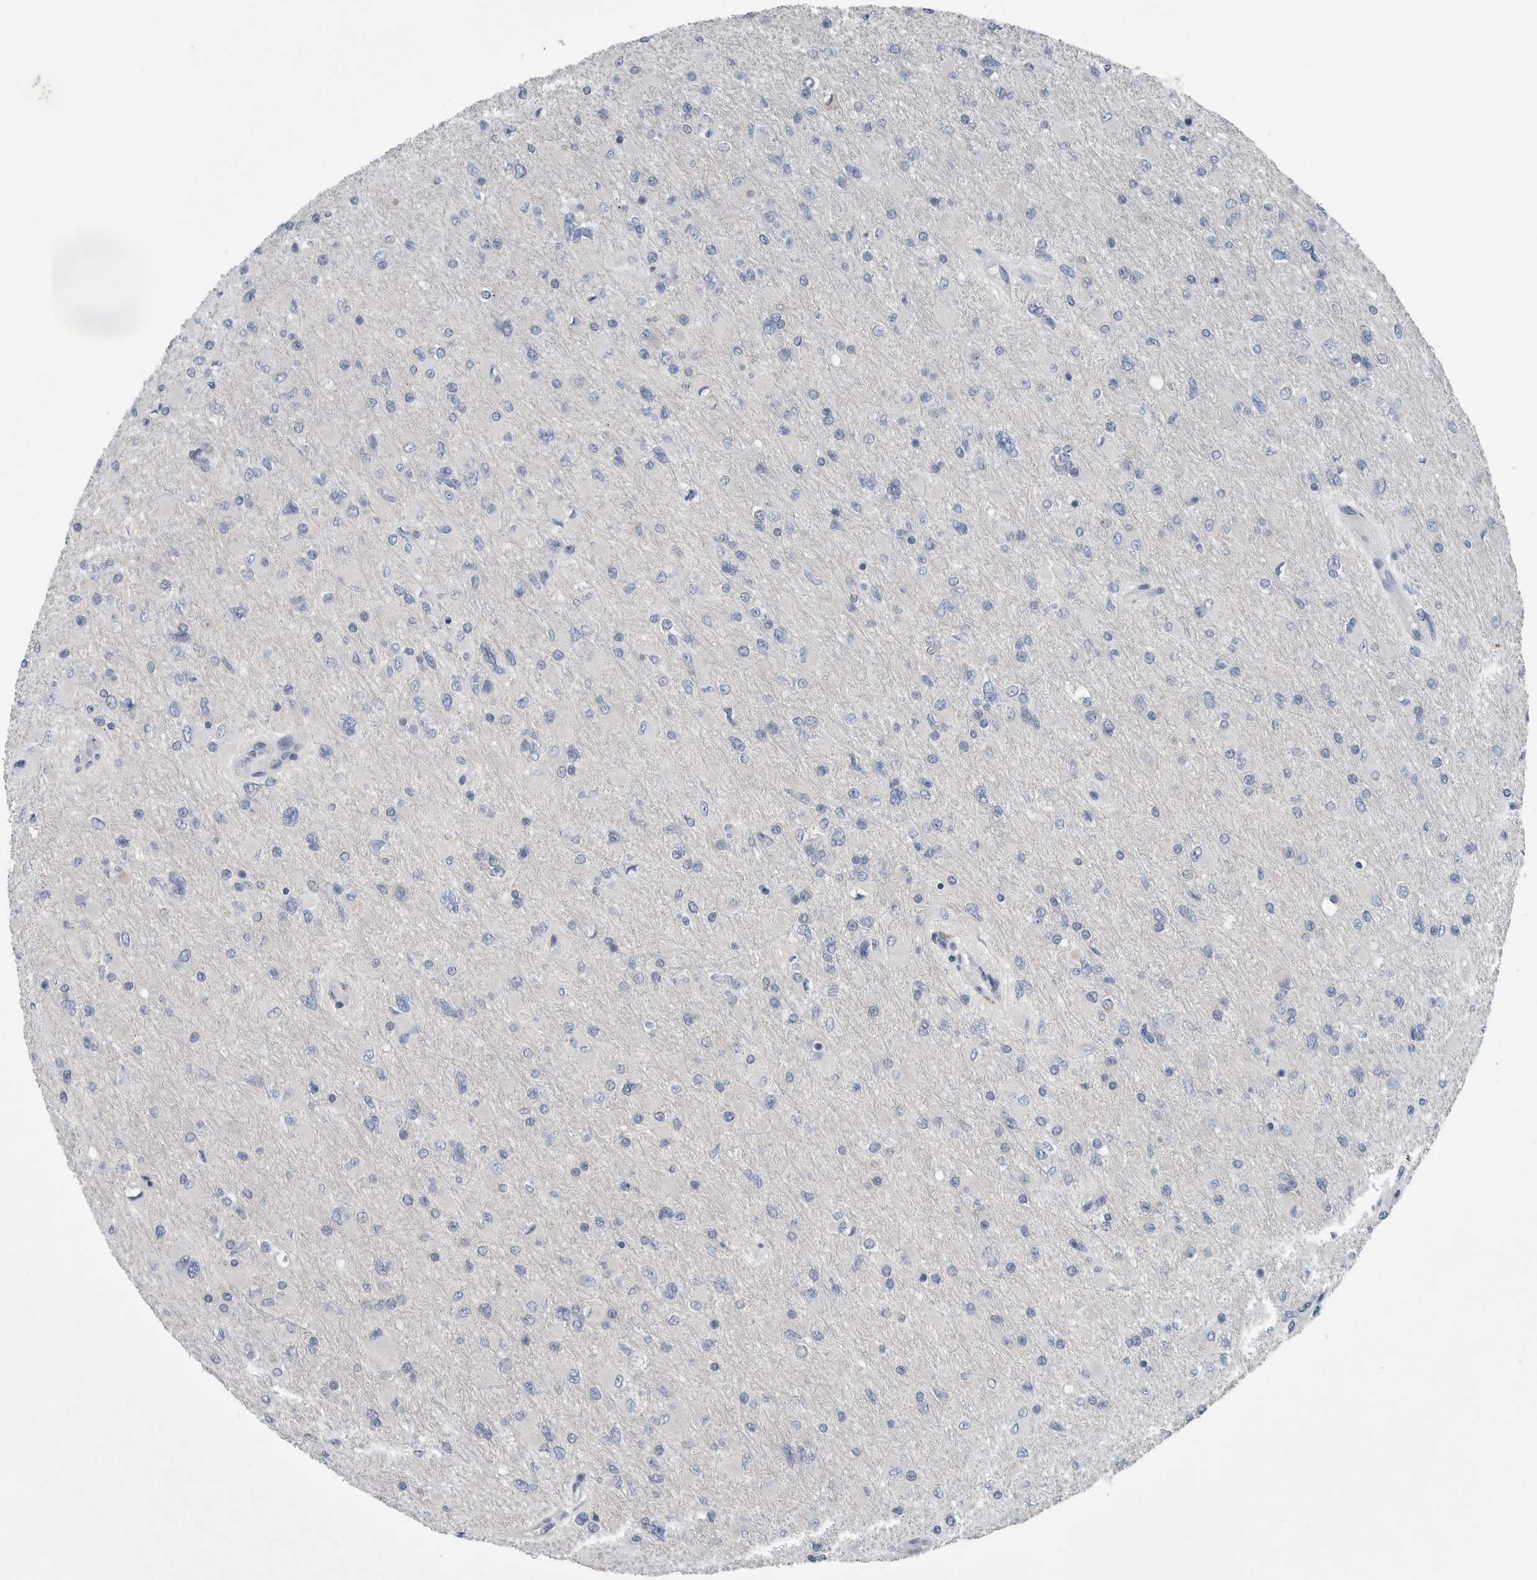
{"staining": {"intensity": "negative", "quantity": "none", "location": "none"}, "tissue": "glioma", "cell_type": "Tumor cells", "image_type": "cancer", "snomed": [{"axis": "morphology", "description": "Glioma, malignant, High grade"}, {"axis": "topography", "description": "Cerebral cortex"}], "caption": "Image shows no protein positivity in tumor cells of malignant glioma (high-grade) tissue.", "gene": "CRNN", "patient": {"sex": "female", "age": 36}}